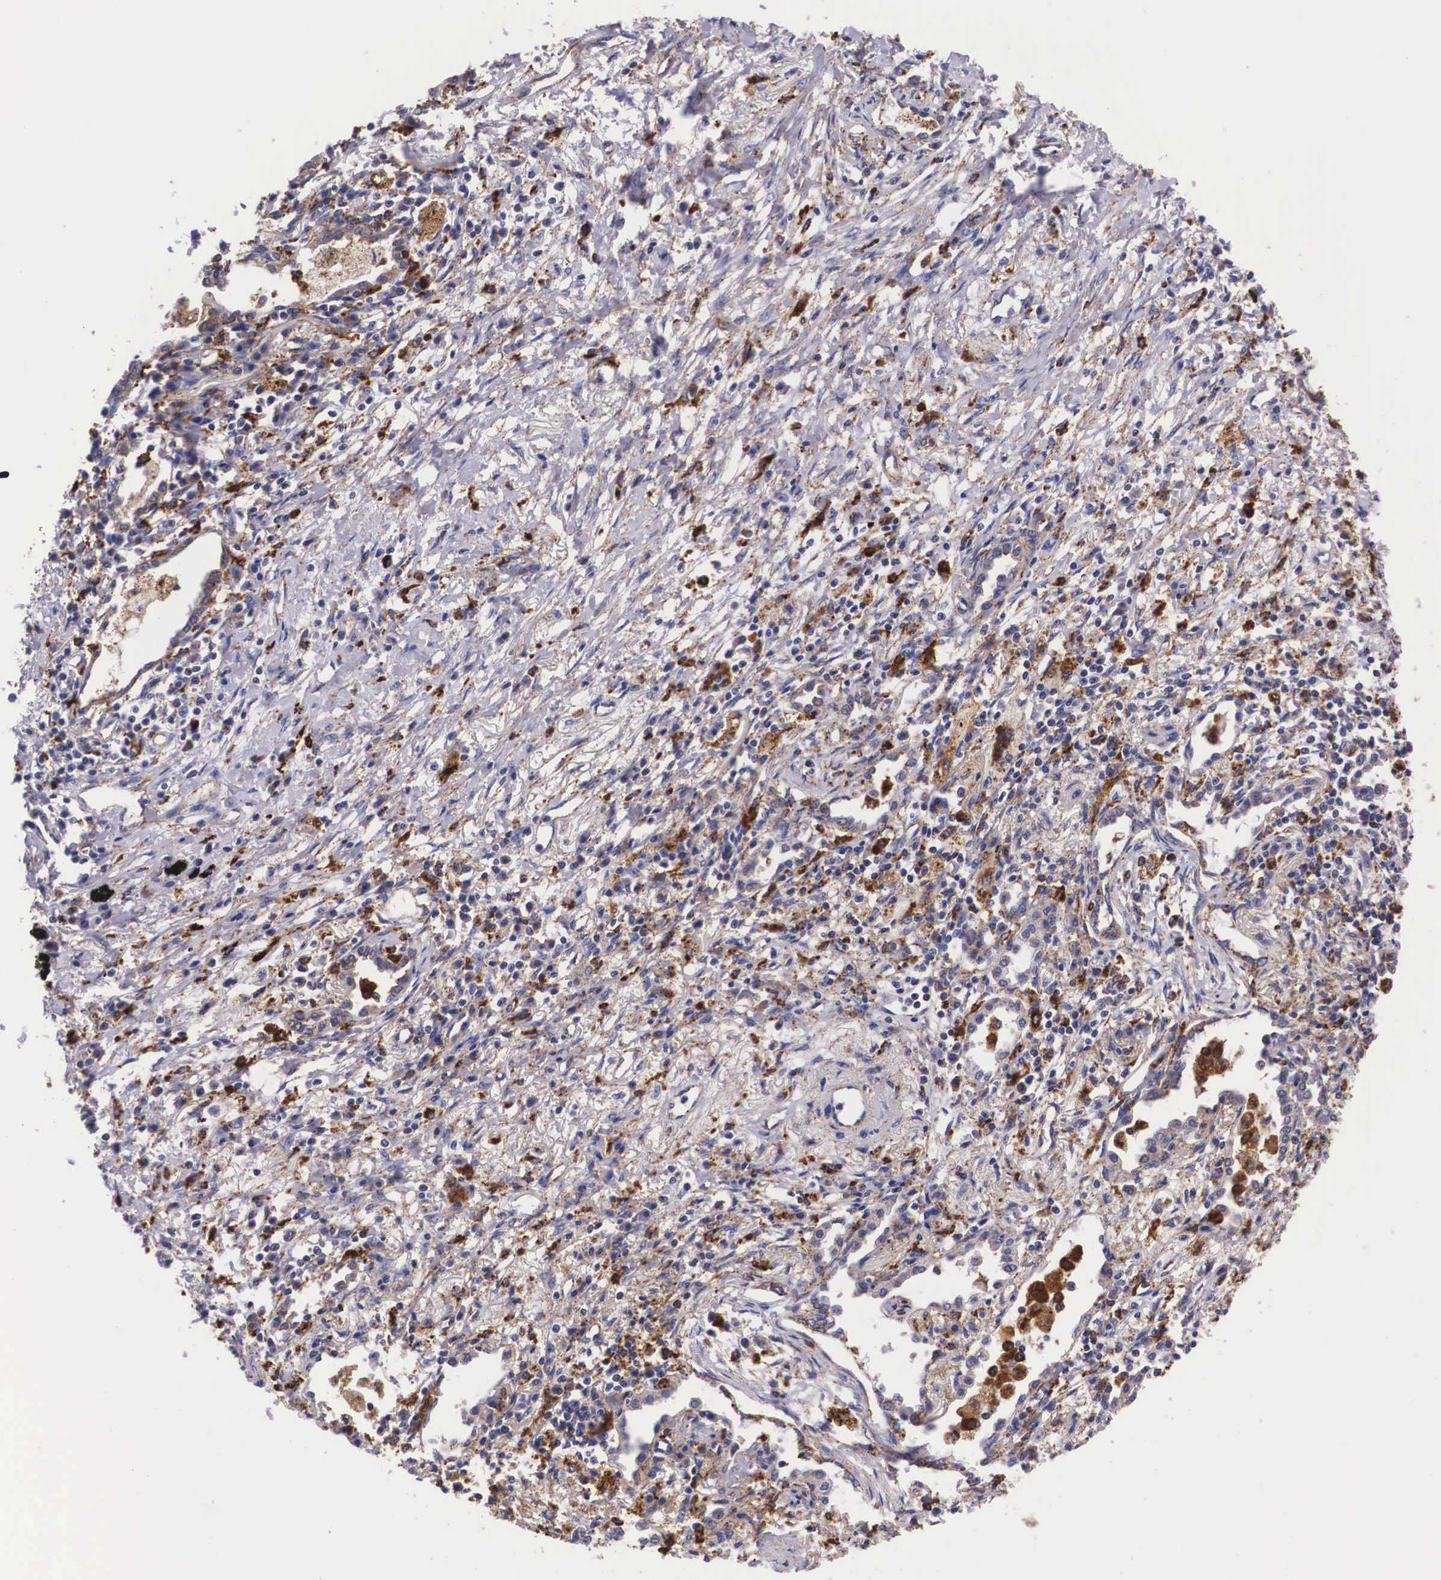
{"staining": {"intensity": "moderate", "quantity": "25%-75%", "location": "cytoplasmic/membranous"}, "tissue": "lung cancer", "cell_type": "Tumor cells", "image_type": "cancer", "snomed": [{"axis": "morphology", "description": "Adenocarcinoma, NOS"}, {"axis": "topography", "description": "Lung"}], "caption": "Protein staining exhibits moderate cytoplasmic/membranous expression in approximately 25%-75% of tumor cells in lung cancer.", "gene": "NAGA", "patient": {"sex": "male", "age": 60}}